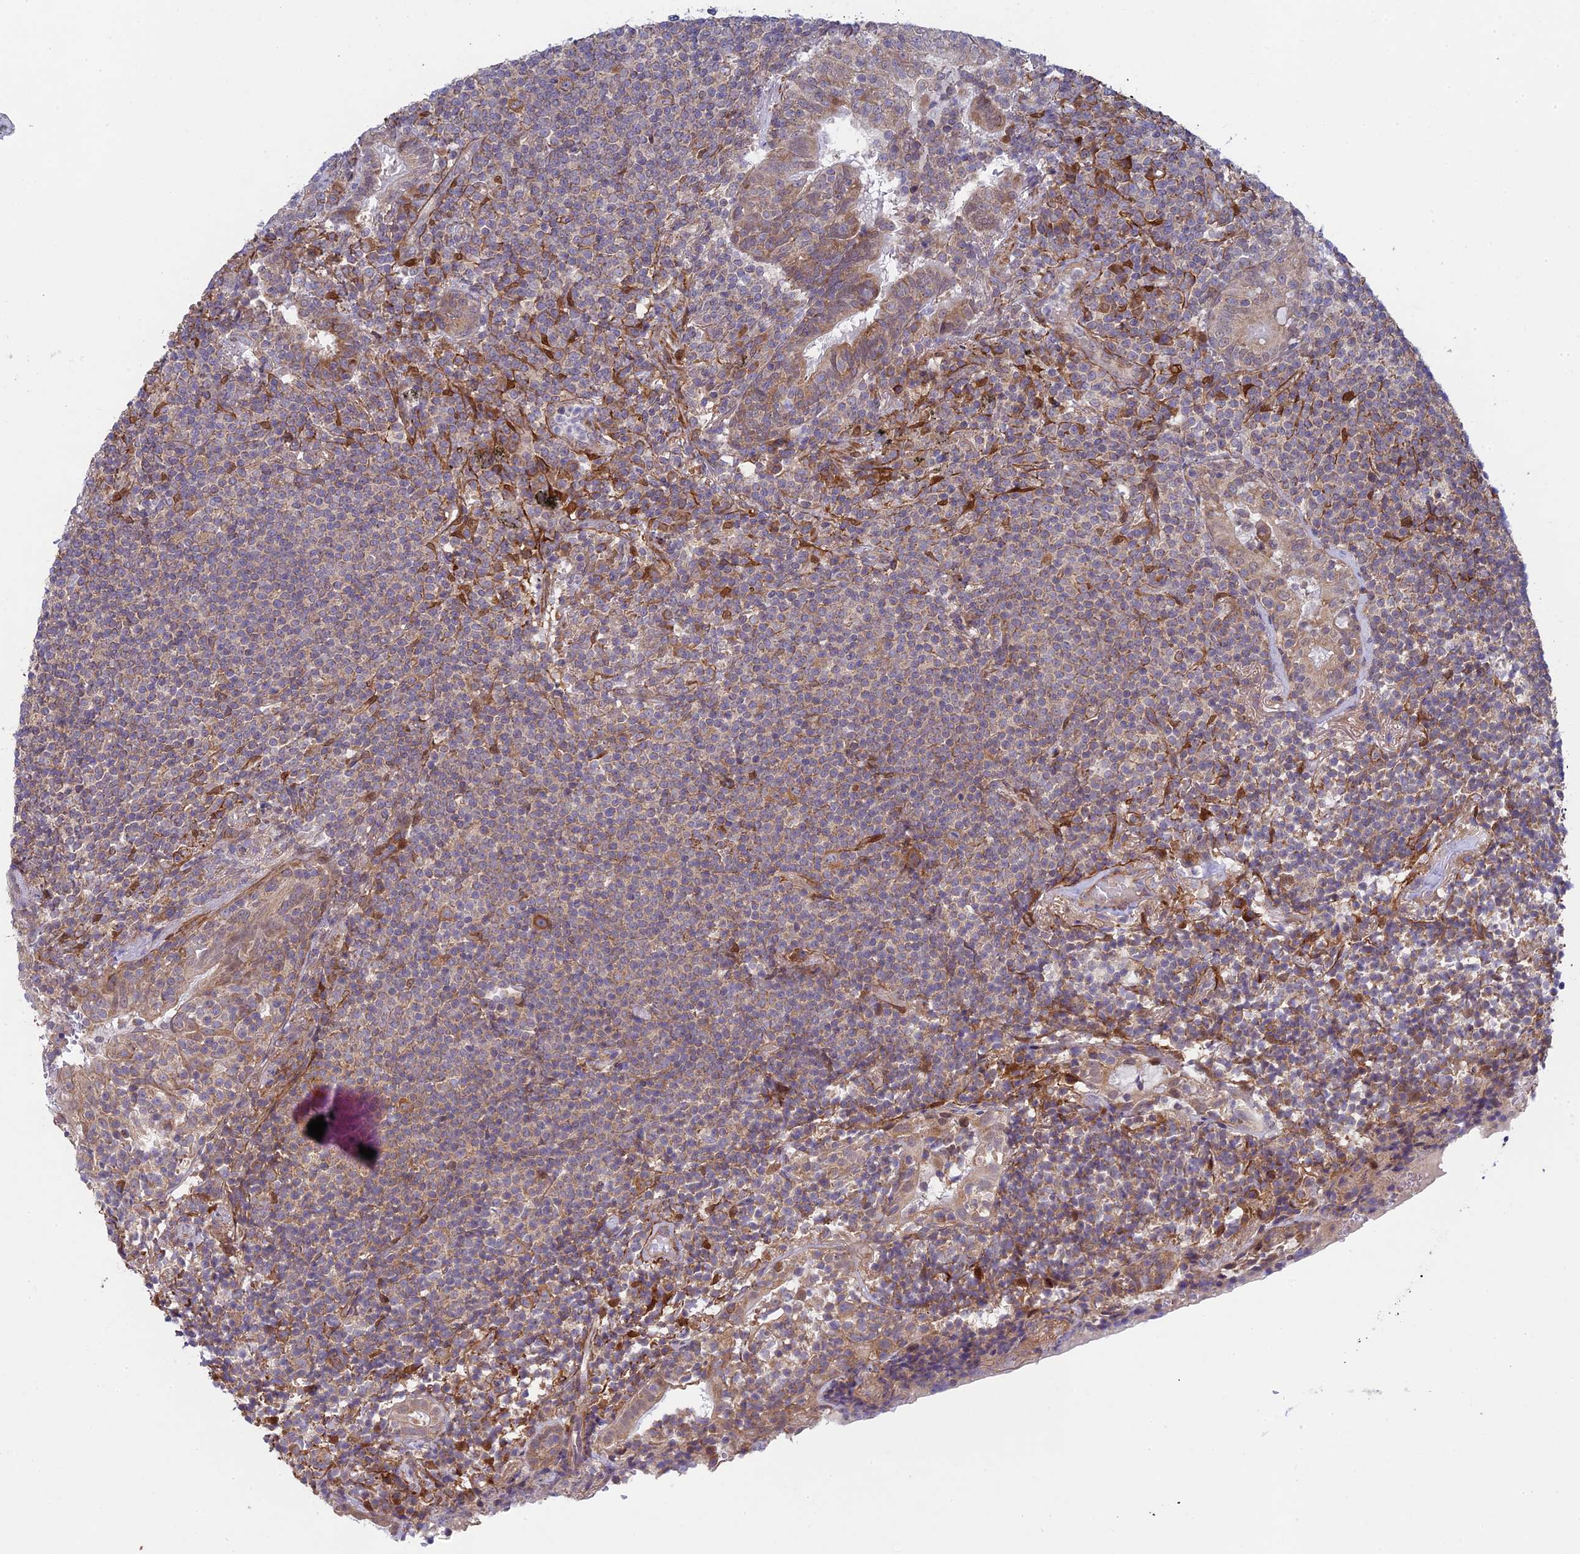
{"staining": {"intensity": "weak", "quantity": "25%-75%", "location": "cytoplasmic/membranous"}, "tissue": "lymphoma", "cell_type": "Tumor cells", "image_type": "cancer", "snomed": [{"axis": "morphology", "description": "Malignant lymphoma, non-Hodgkin's type, Low grade"}, {"axis": "topography", "description": "Lung"}], "caption": "This histopathology image shows IHC staining of lymphoma, with low weak cytoplasmic/membranous positivity in approximately 25%-75% of tumor cells.", "gene": "INCA1", "patient": {"sex": "female", "age": 71}}